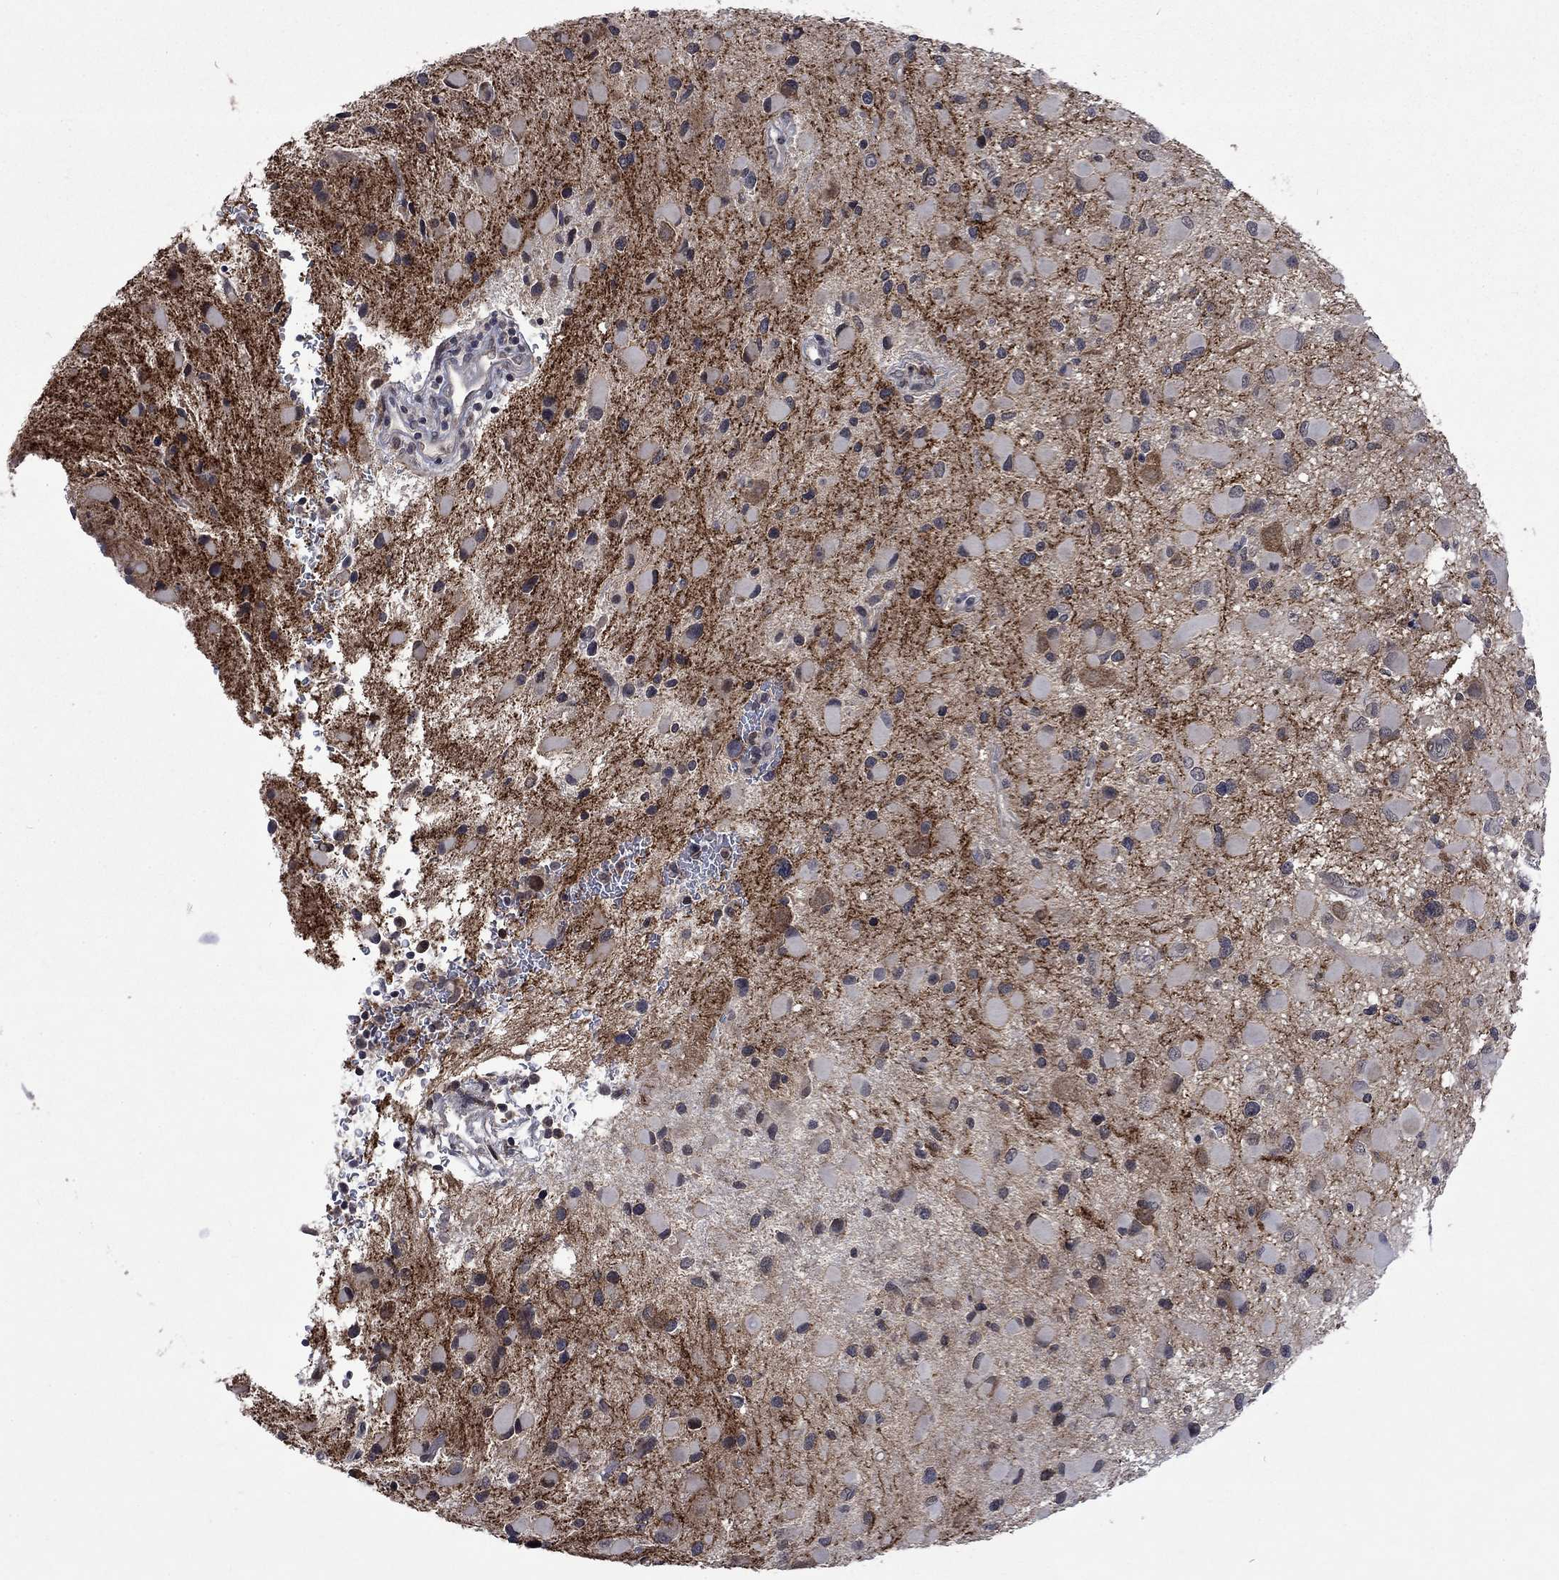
{"staining": {"intensity": "negative", "quantity": "none", "location": "none"}, "tissue": "glioma", "cell_type": "Tumor cells", "image_type": "cancer", "snomed": [{"axis": "morphology", "description": "Glioma, malignant, Low grade"}, {"axis": "topography", "description": "Brain"}], "caption": "Tumor cells are negative for protein expression in human malignant glioma (low-grade).", "gene": "PPP1R9A", "patient": {"sex": "female", "age": 32}}